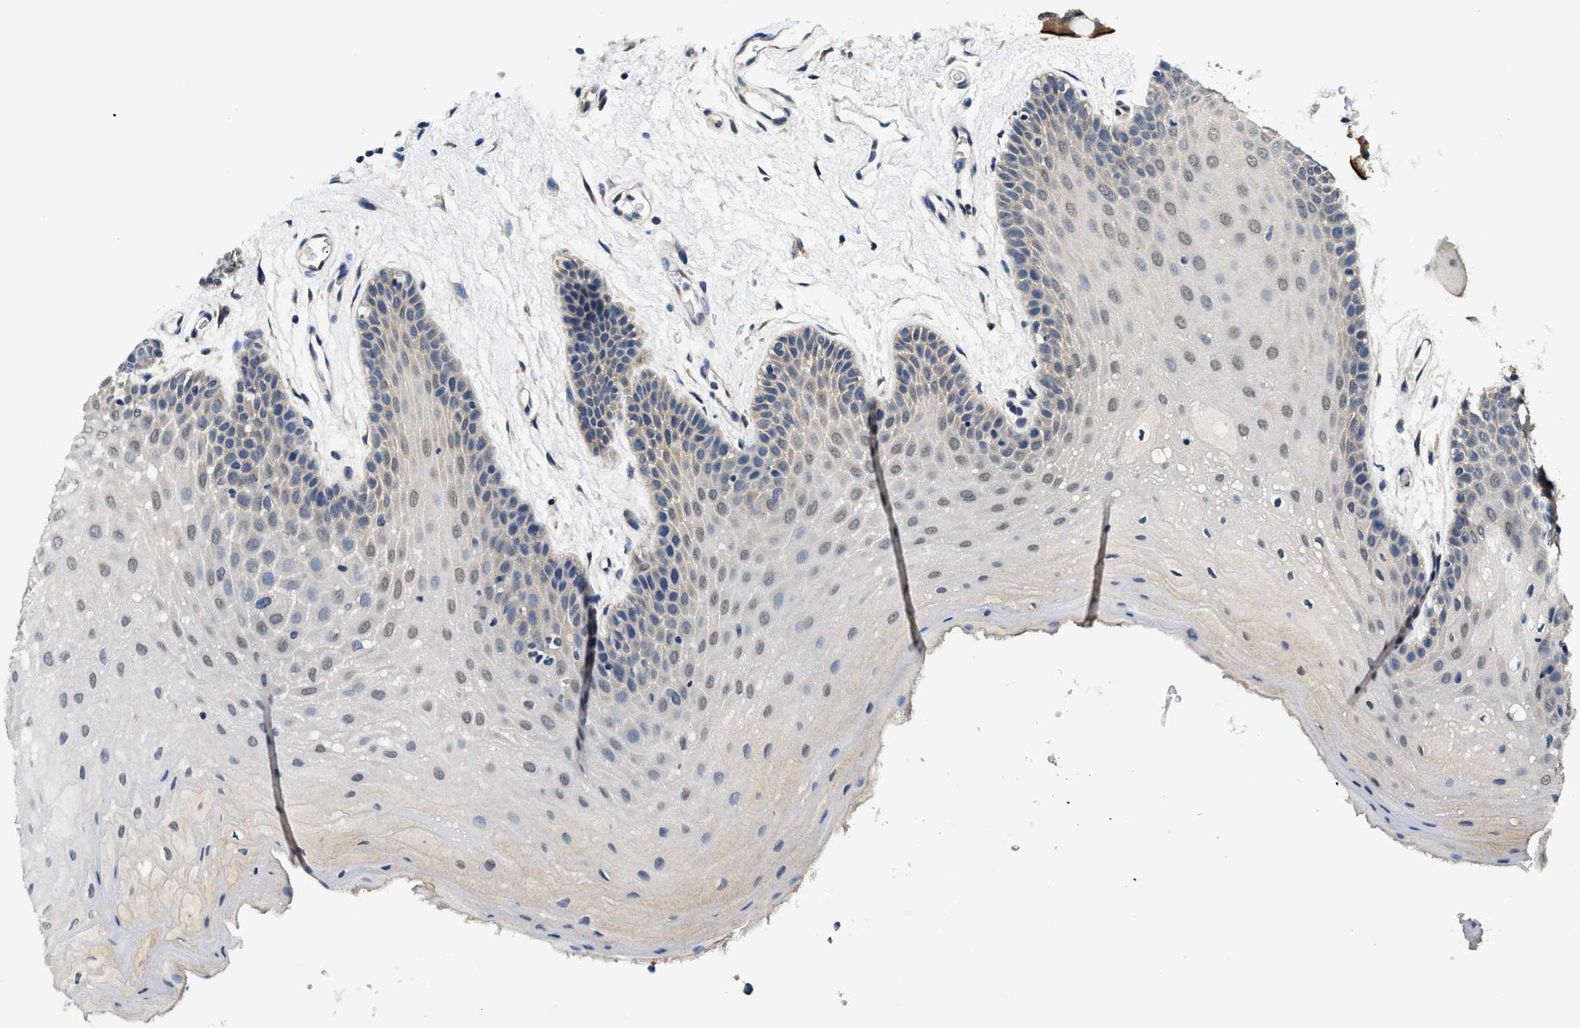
{"staining": {"intensity": "weak", "quantity": "<25%", "location": "nuclear"}, "tissue": "oral mucosa", "cell_type": "Squamous epithelial cells", "image_type": "normal", "snomed": [{"axis": "morphology", "description": "Normal tissue, NOS"}, {"axis": "morphology", "description": "Squamous cell carcinoma, NOS"}, {"axis": "topography", "description": "Oral tissue"}, {"axis": "topography", "description": "Head-Neck"}], "caption": "Immunohistochemistry (IHC) micrograph of benign oral mucosa: oral mucosa stained with DAB (3,3'-diaminobenzidine) reveals no significant protein staining in squamous epithelial cells.", "gene": "BCL7C", "patient": {"sex": "male", "age": 71}}